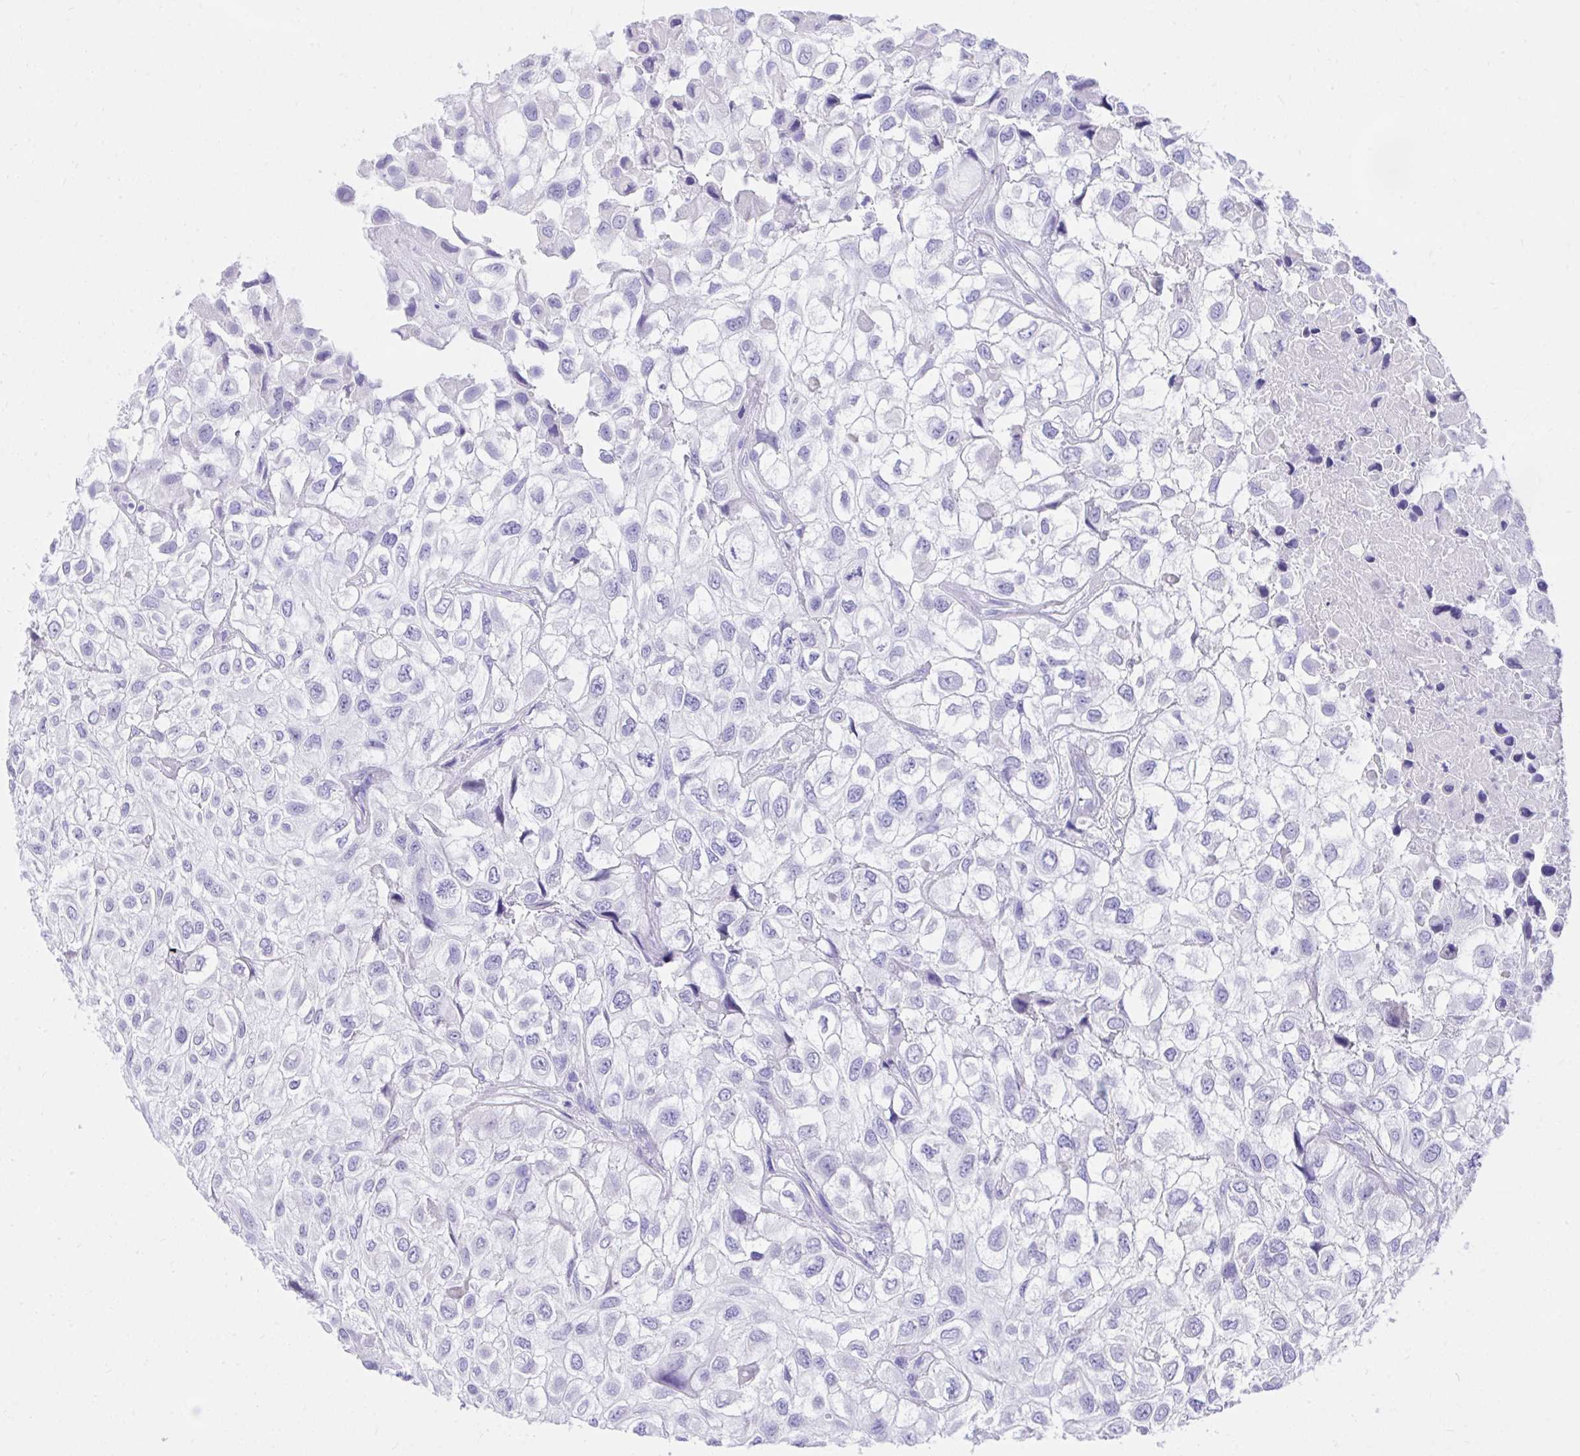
{"staining": {"intensity": "negative", "quantity": "none", "location": "none"}, "tissue": "urothelial cancer", "cell_type": "Tumor cells", "image_type": "cancer", "snomed": [{"axis": "morphology", "description": "Urothelial carcinoma, High grade"}, {"axis": "topography", "description": "Urinary bladder"}], "caption": "High power microscopy photomicrograph of an IHC image of high-grade urothelial carcinoma, revealing no significant expression in tumor cells.", "gene": "KCNN4", "patient": {"sex": "male", "age": 56}}